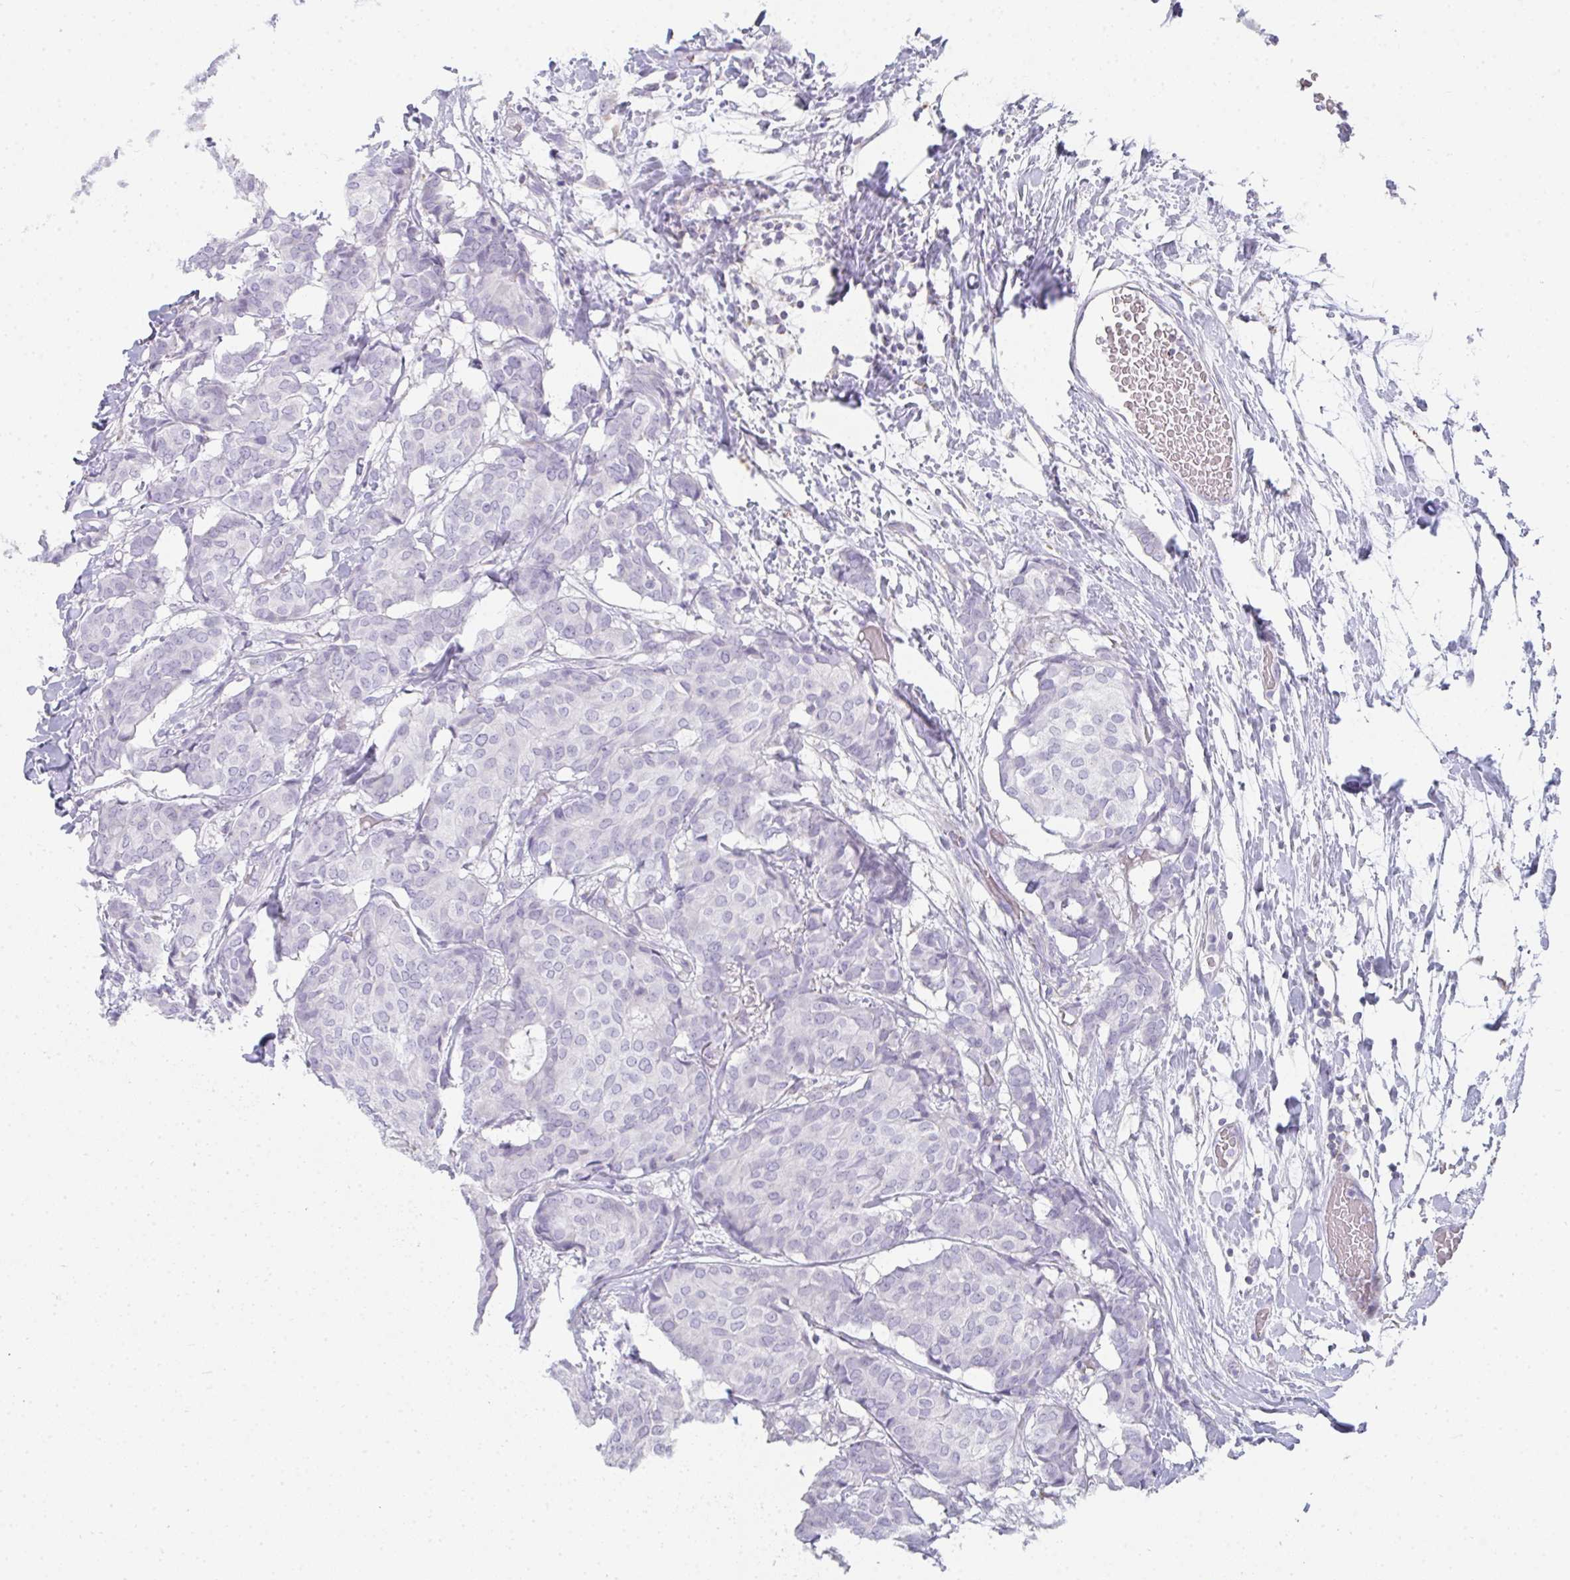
{"staining": {"intensity": "negative", "quantity": "none", "location": "none"}, "tissue": "breast cancer", "cell_type": "Tumor cells", "image_type": "cancer", "snomed": [{"axis": "morphology", "description": "Duct carcinoma"}, {"axis": "topography", "description": "Breast"}], "caption": "Immunohistochemistry of breast cancer demonstrates no positivity in tumor cells. Brightfield microscopy of immunohistochemistry (IHC) stained with DAB (brown) and hematoxylin (blue), captured at high magnification.", "gene": "RLF", "patient": {"sex": "female", "age": 75}}